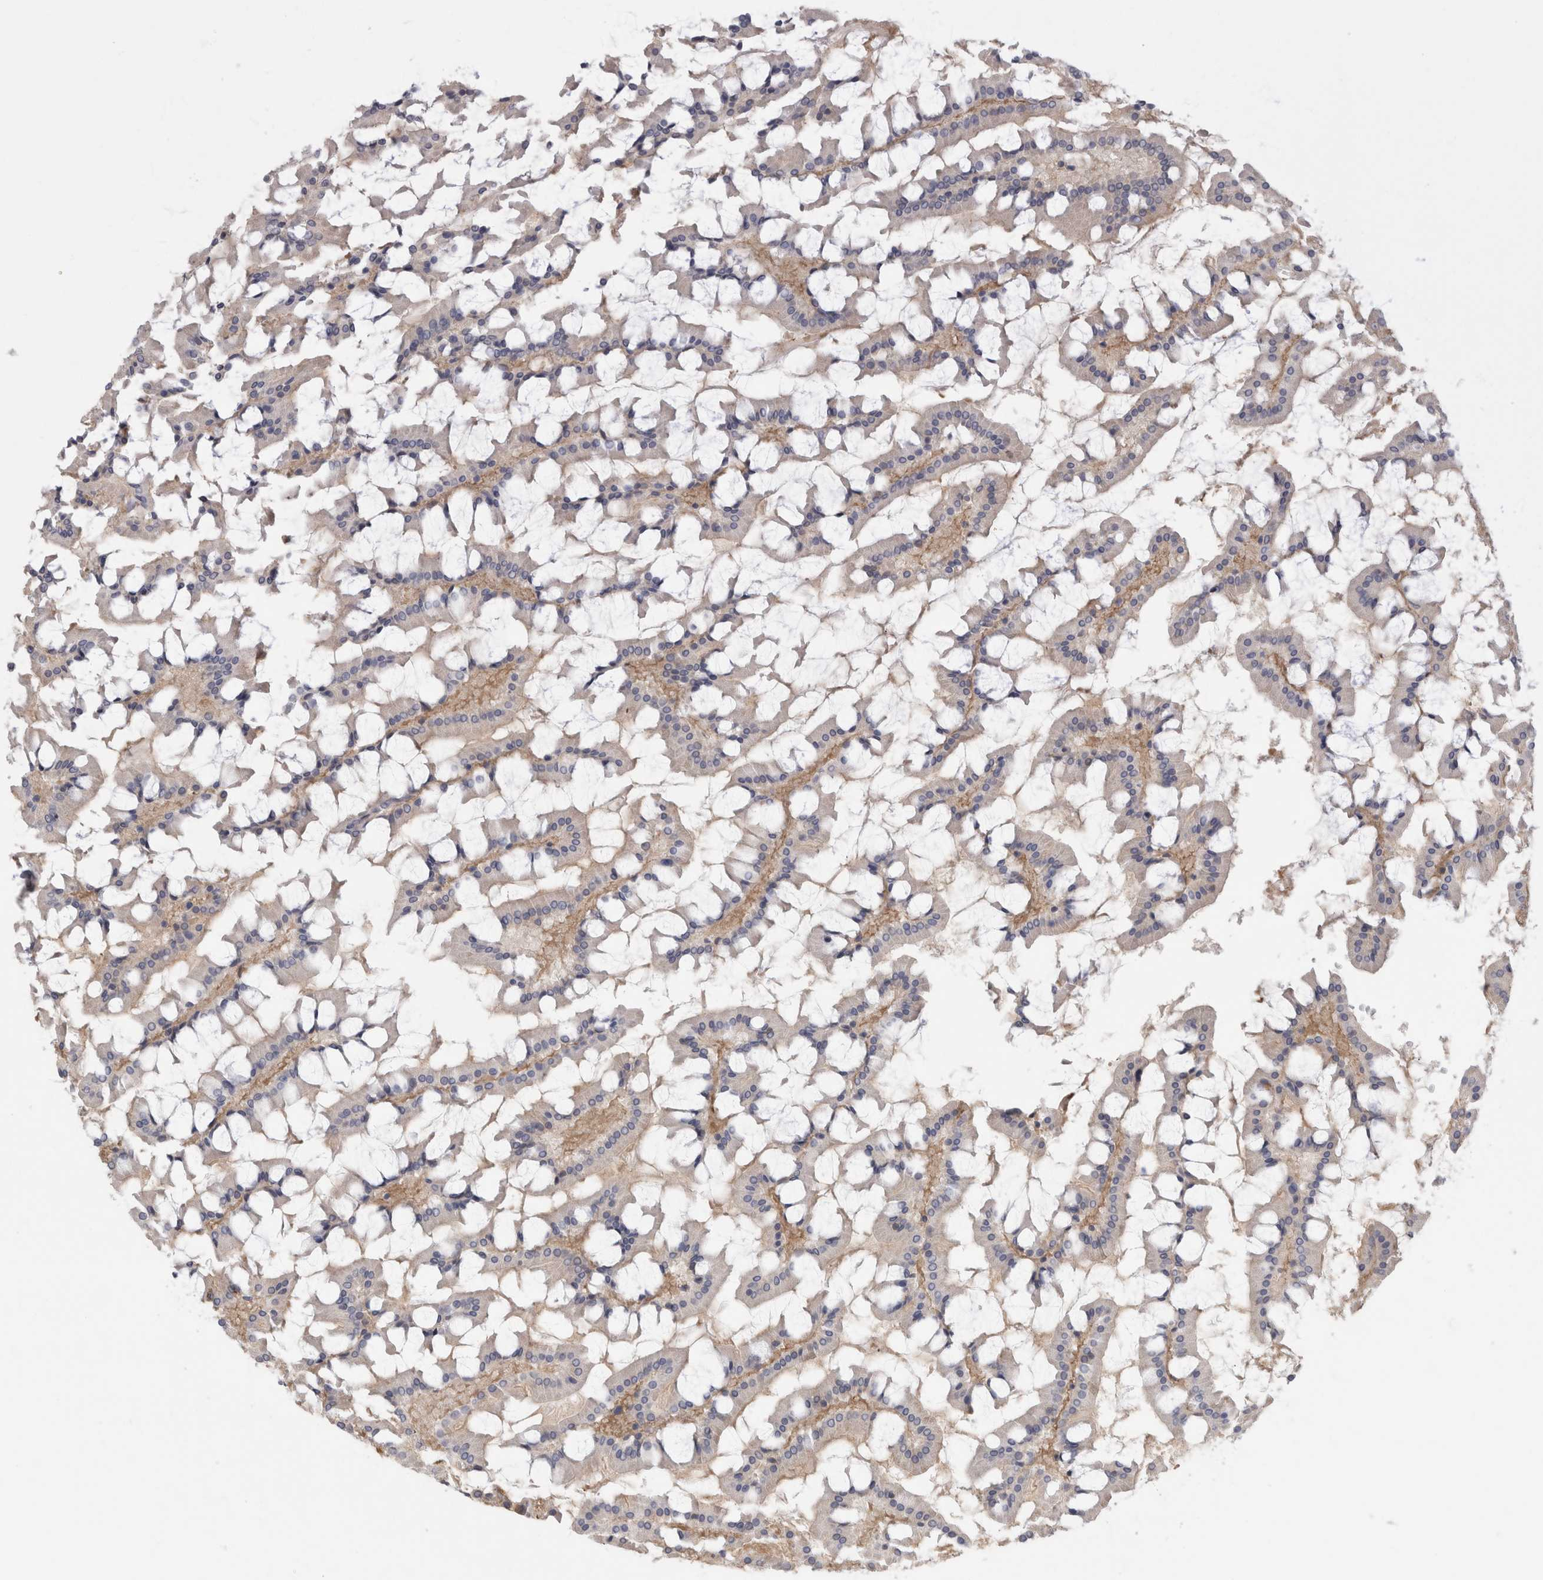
{"staining": {"intensity": "weak", "quantity": "25%-75%", "location": "cytoplasmic/membranous"}, "tissue": "small intestine", "cell_type": "Glandular cells", "image_type": "normal", "snomed": [{"axis": "morphology", "description": "Normal tissue, NOS"}, {"axis": "topography", "description": "Small intestine"}], "caption": "Immunohistochemical staining of benign human small intestine reveals weak cytoplasmic/membranous protein expression in about 25%-75% of glandular cells.", "gene": "PIGP", "patient": {"sex": "male", "age": 41}}